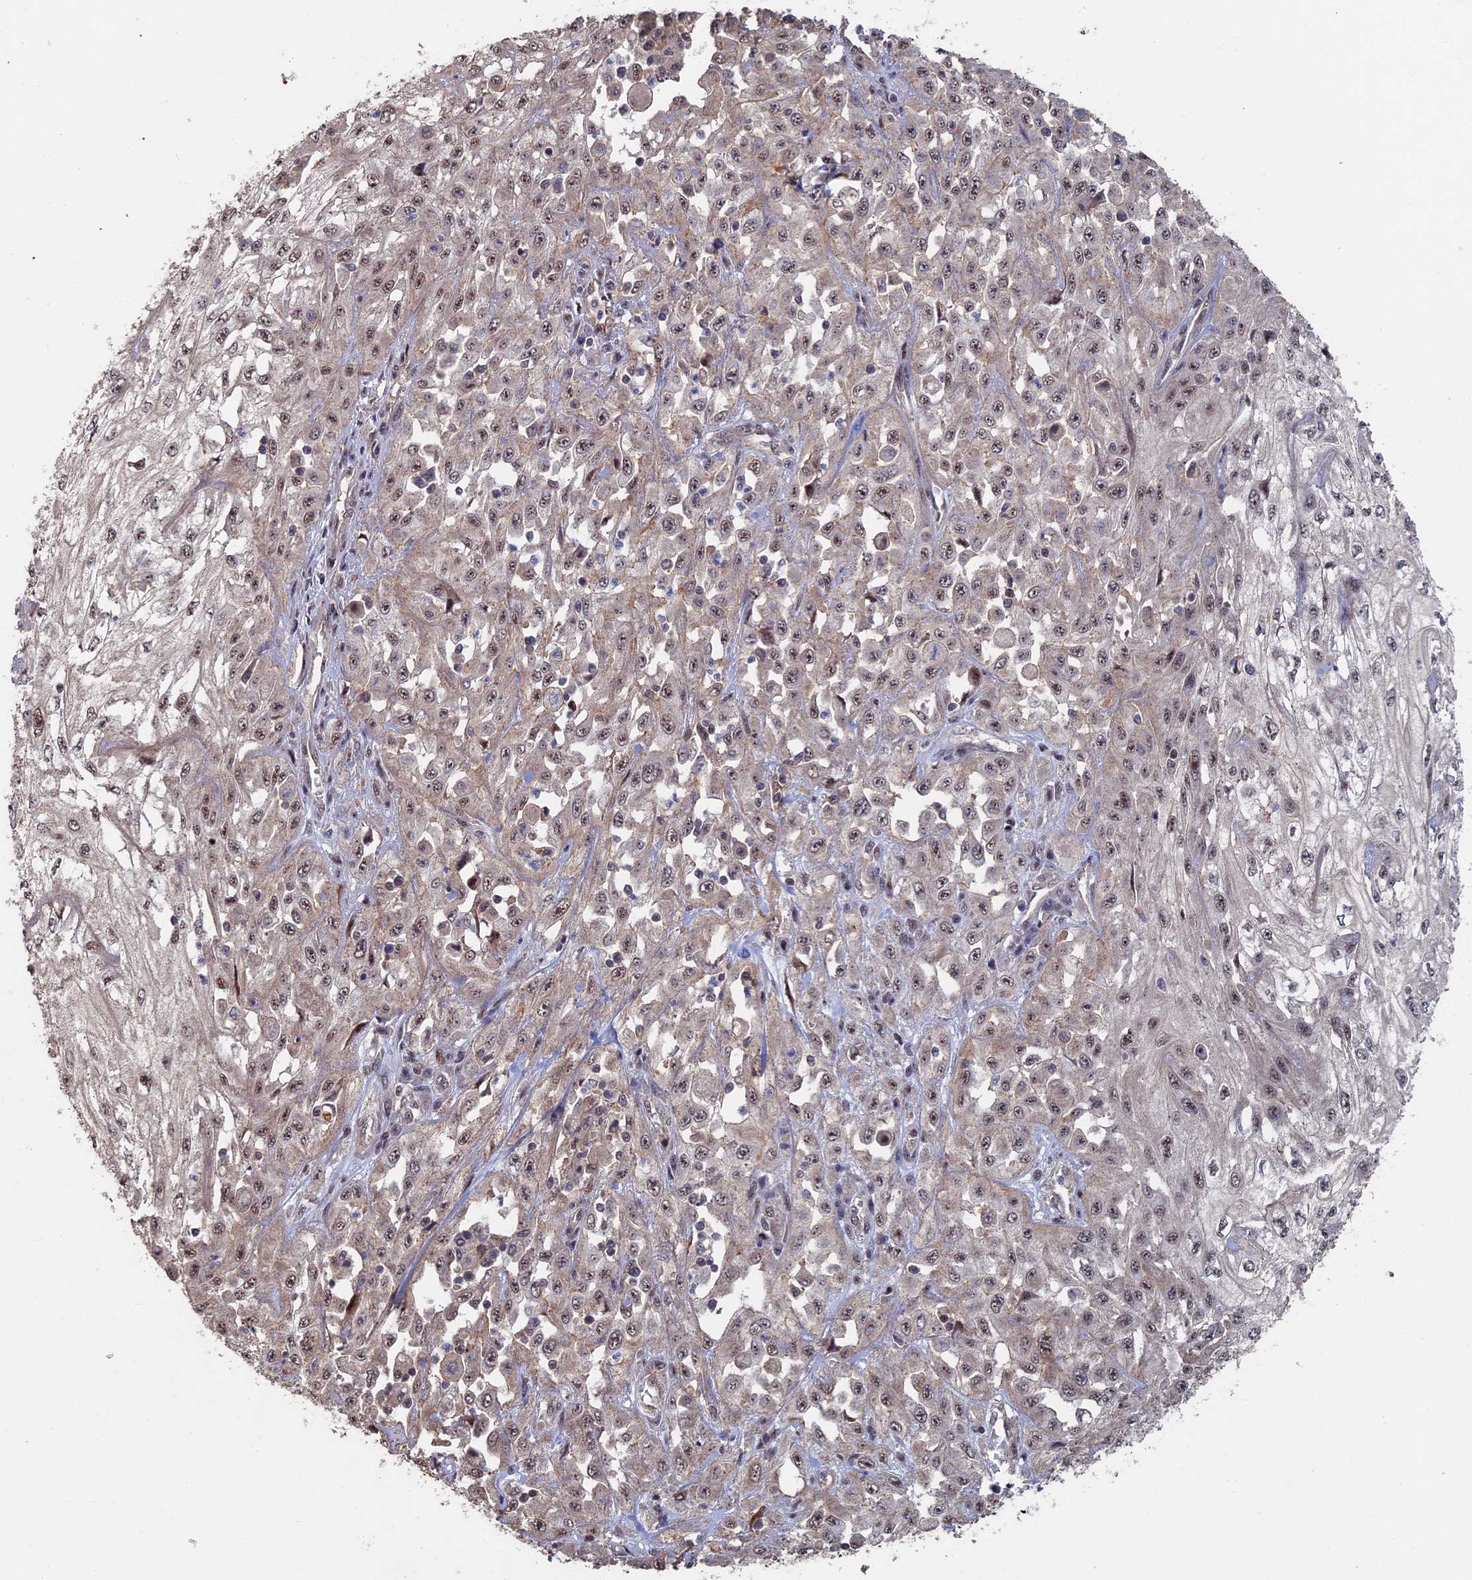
{"staining": {"intensity": "moderate", "quantity": ">75%", "location": "nuclear"}, "tissue": "skin cancer", "cell_type": "Tumor cells", "image_type": "cancer", "snomed": [{"axis": "morphology", "description": "Squamous cell carcinoma, NOS"}, {"axis": "morphology", "description": "Squamous cell carcinoma, metastatic, NOS"}, {"axis": "topography", "description": "Skin"}, {"axis": "topography", "description": "Lymph node"}], "caption": "Skin squamous cell carcinoma stained for a protein (brown) displays moderate nuclear positive staining in approximately >75% of tumor cells.", "gene": "KIAA1328", "patient": {"sex": "male", "age": 75}}